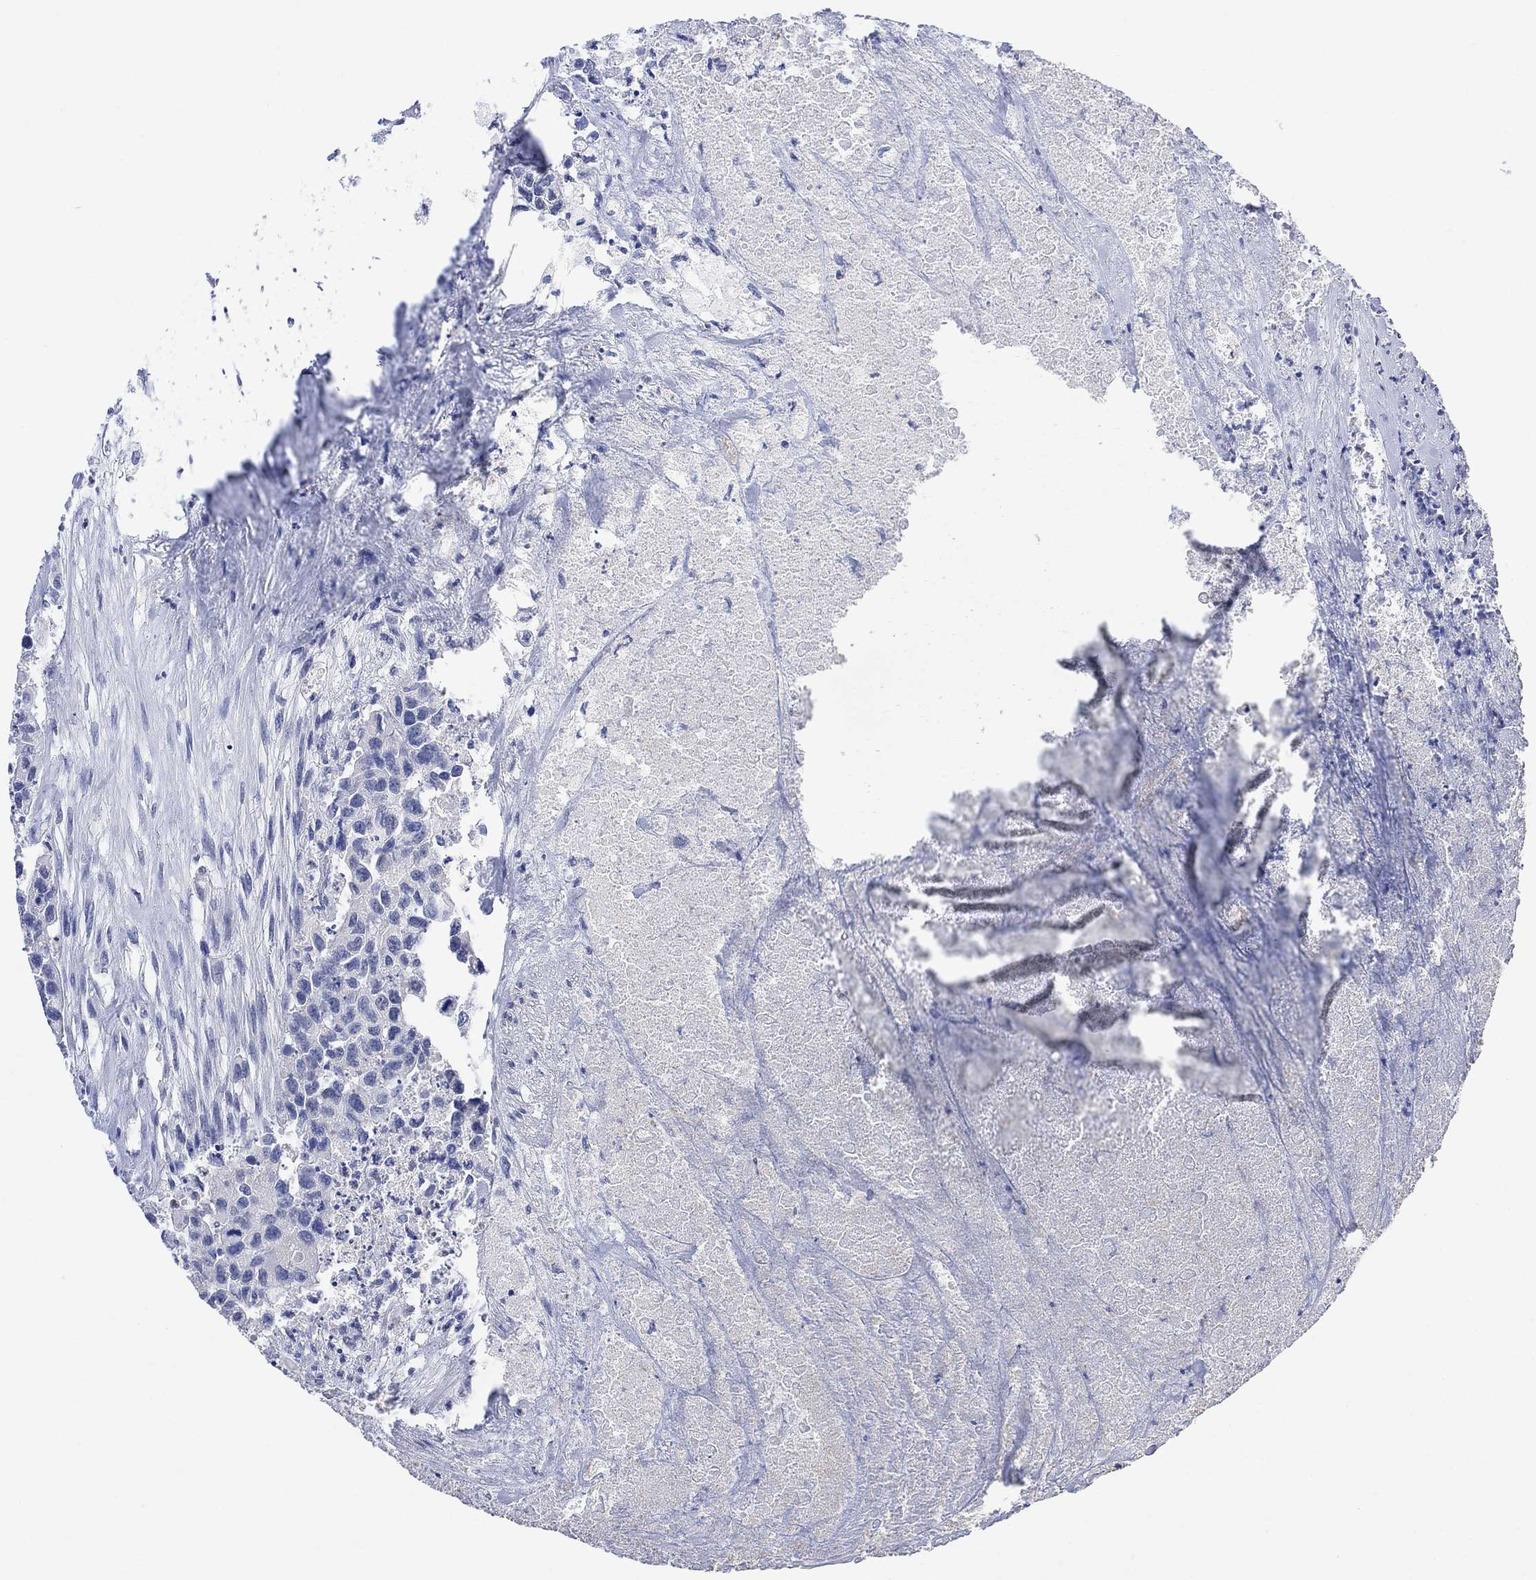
{"staining": {"intensity": "negative", "quantity": "none", "location": "none"}, "tissue": "urothelial cancer", "cell_type": "Tumor cells", "image_type": "cancer", "snomed": [{"axis": "morphology", "description": "Urothelial carcinoma, High grade"}, {"axis": "topography", "description": "Urinary bladder"}], "caption": "Immunohistochemical staining of human urothelial carcinoma (high-grade) reveals no significant staining in tumor cells.", "gene": "FBP2", "patient": {"sex": "female", "age": 73}}